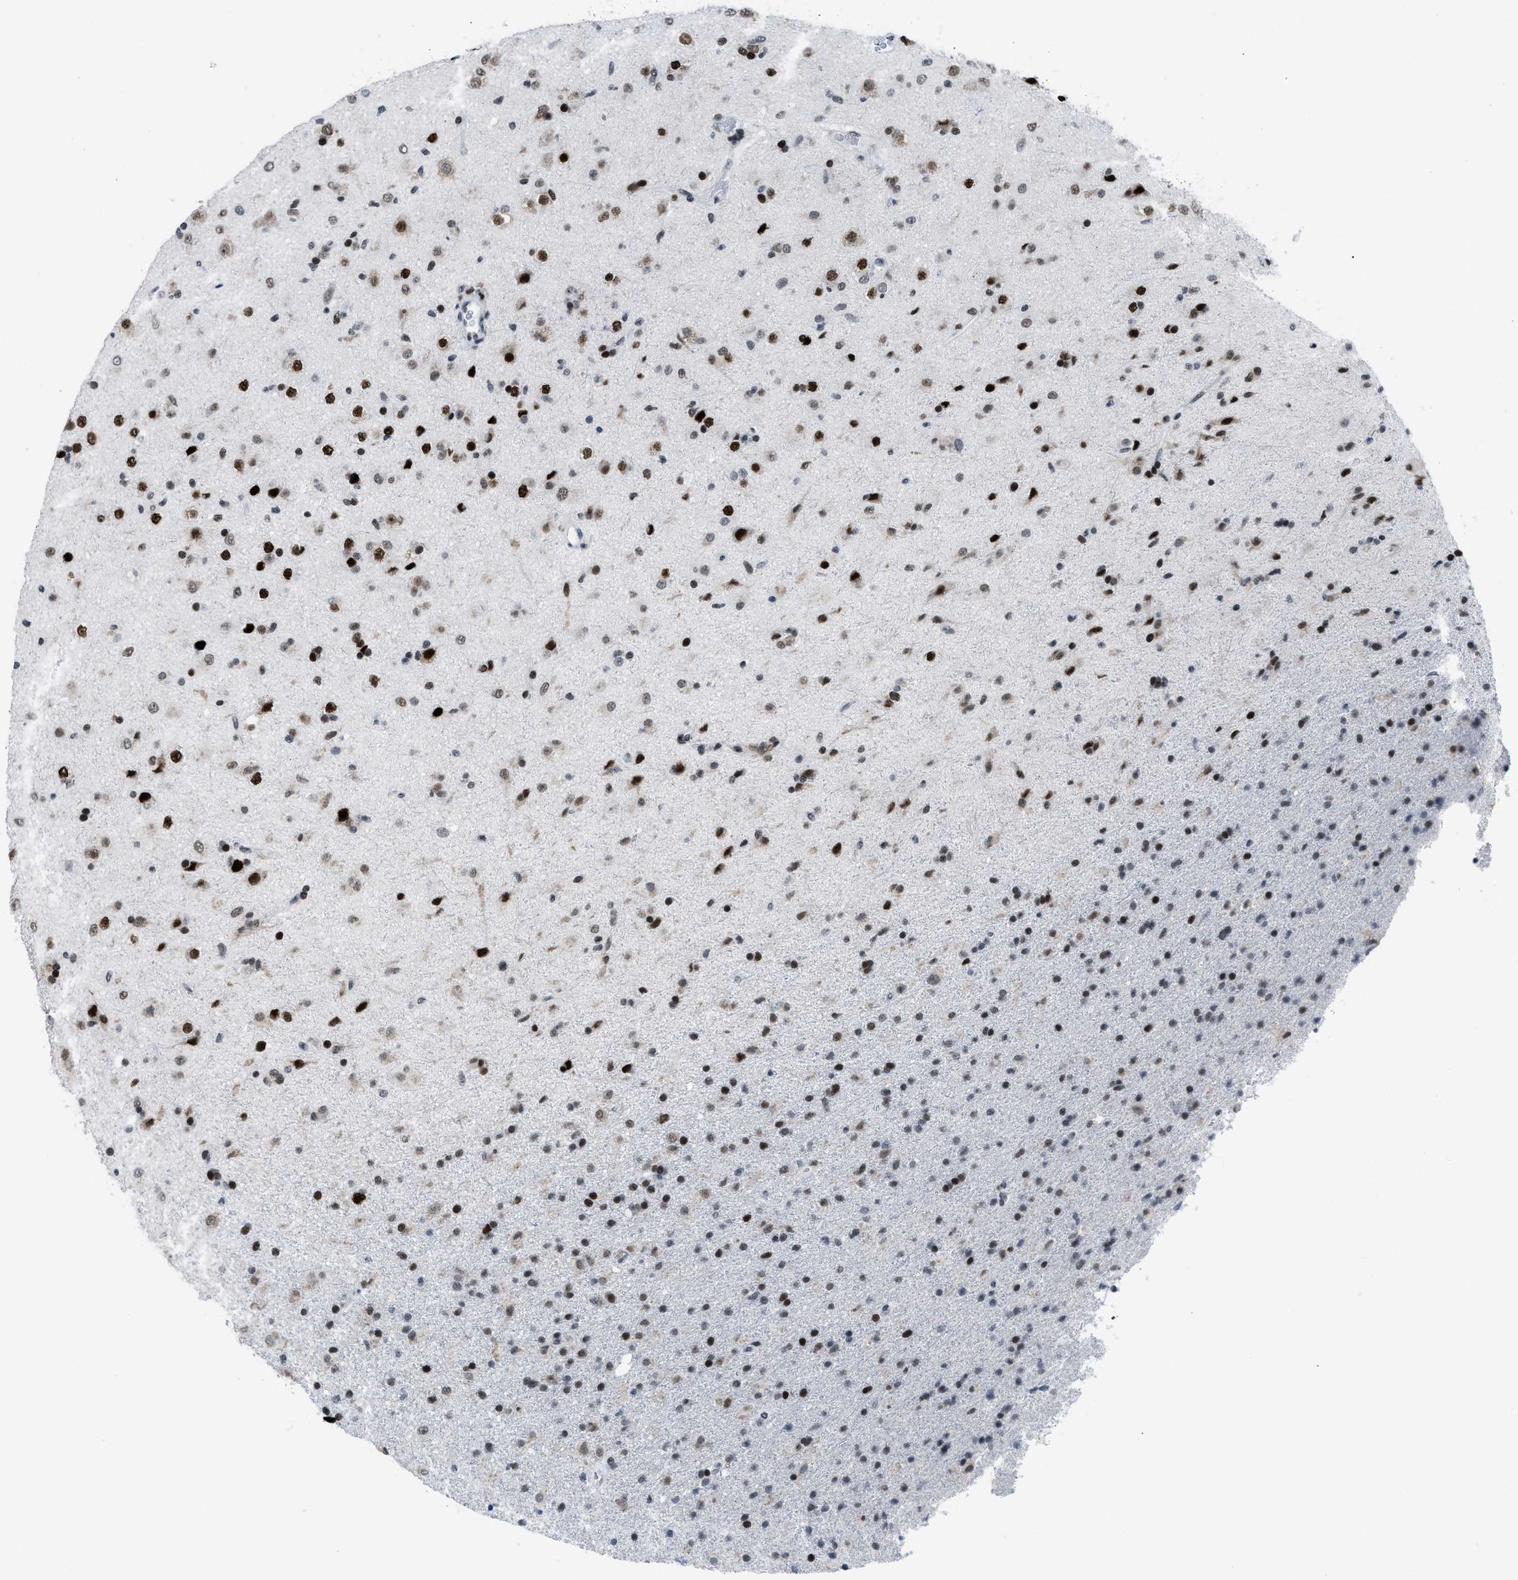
{"staining": {"intensity": "strong", "quantity": ">75%", "location": "nuclear"}, "tissue": "glioma", "cell_type": "Tumor cells", "image_type": "cancer", "snomed": [{"axis": "morphology", "description": "Glioma, malignant, Low grade"}, {"axis": "topography", "description": "Brain"}], "caption": "Strong nuclear staining for a protein is seen in about >75% of tumor cells of low-grade glioma (malignant) using immunohistochemistry (IHC).", "gene": "TERF2IP", "patient": {"sex": "male", "age": 65}}